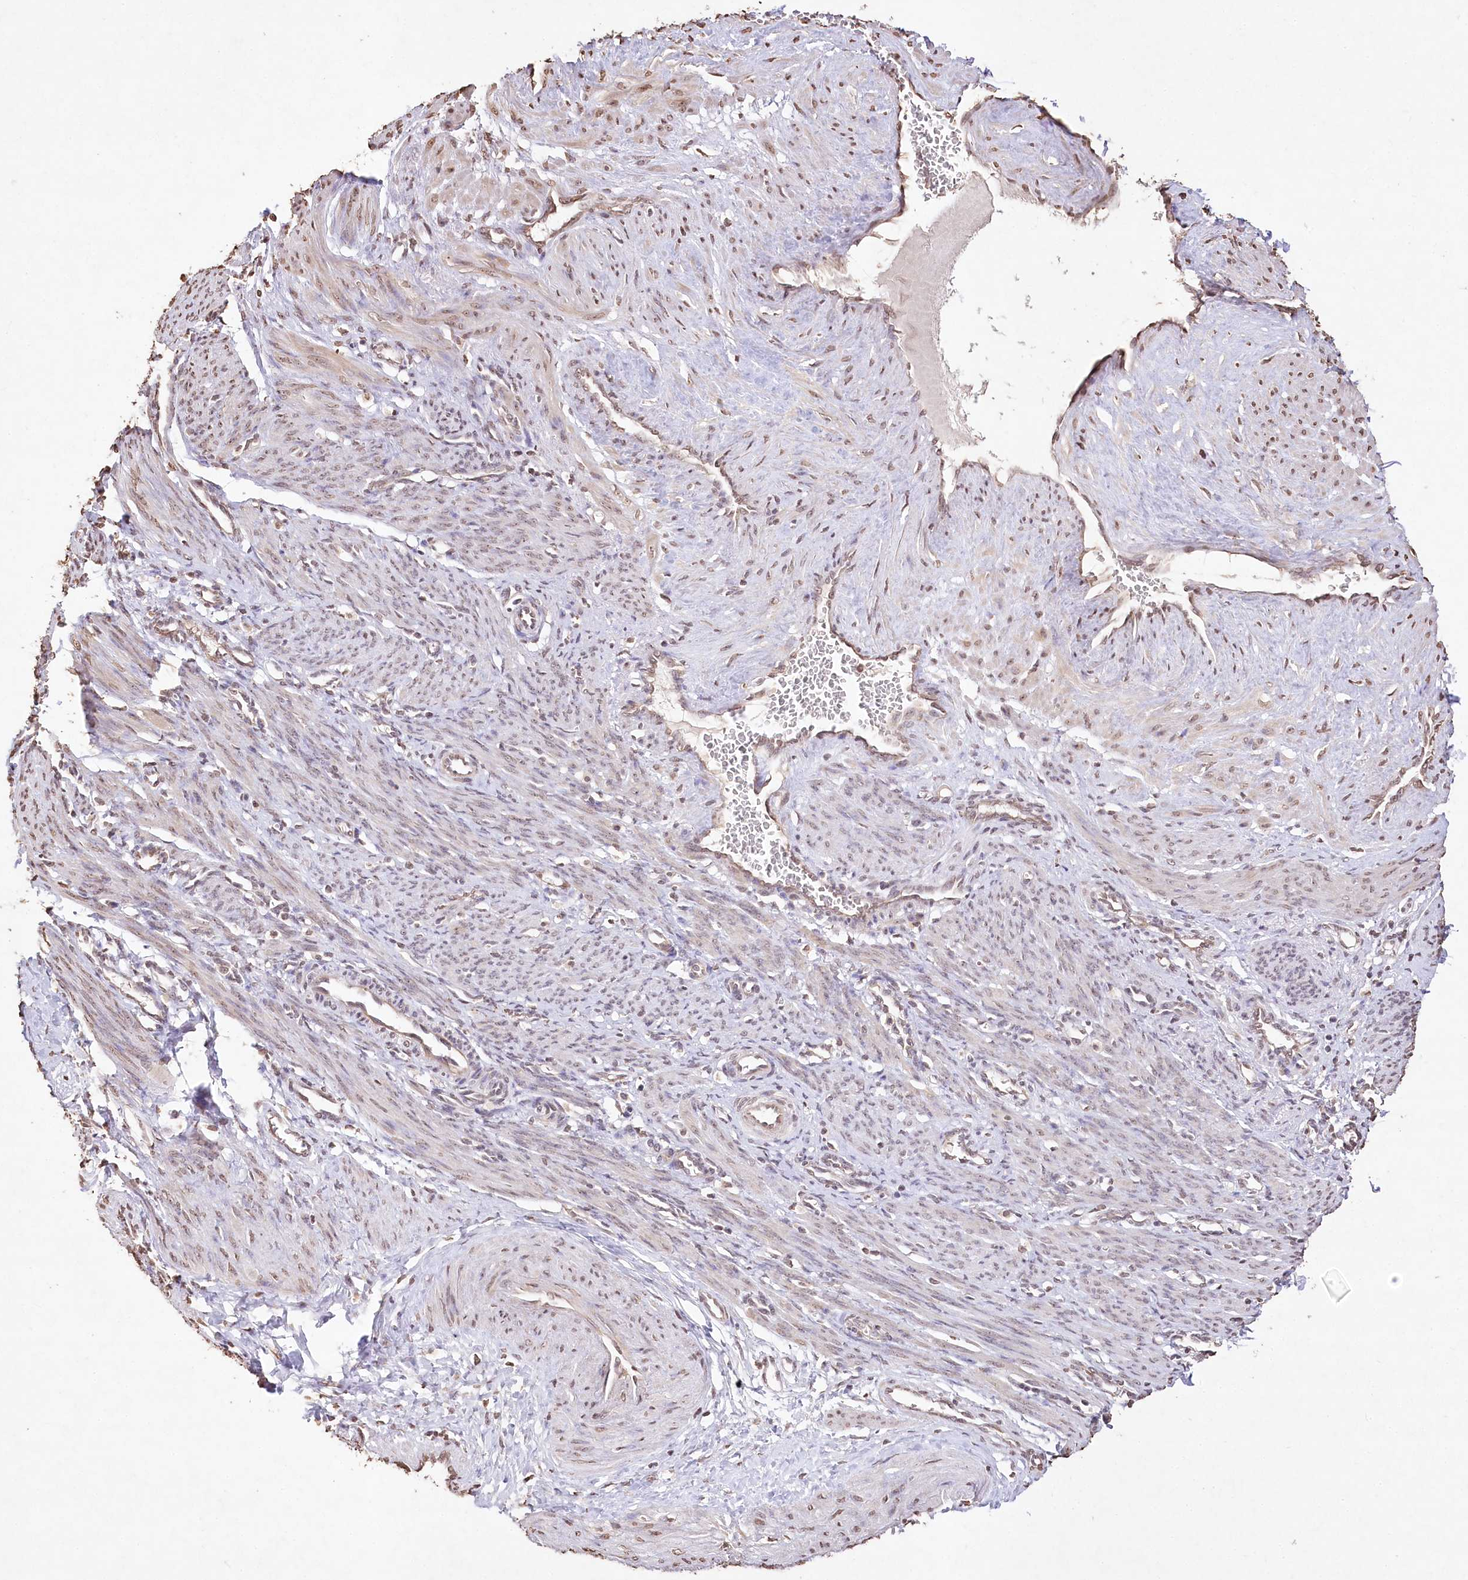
{"staining": {"intensity": "weak", "quantity": "<25%", "location": "nuclear"}, "tissue": "smooth muscle", "cell_type": "Smooth muscle cells", "image_type": "normal", "snomed": [{"axis": "morphology", "description": "Normal tissue, NOS"}, {"axis": "topography", "description": "Endometrium"}], "caption": "Smooth muscle stained for a protein using immunohistochemistry (IHC) exhibits no staining smooth muscle cells.", "gene": "DMXL1", "patient": {"sex": "female", "age": 33}}